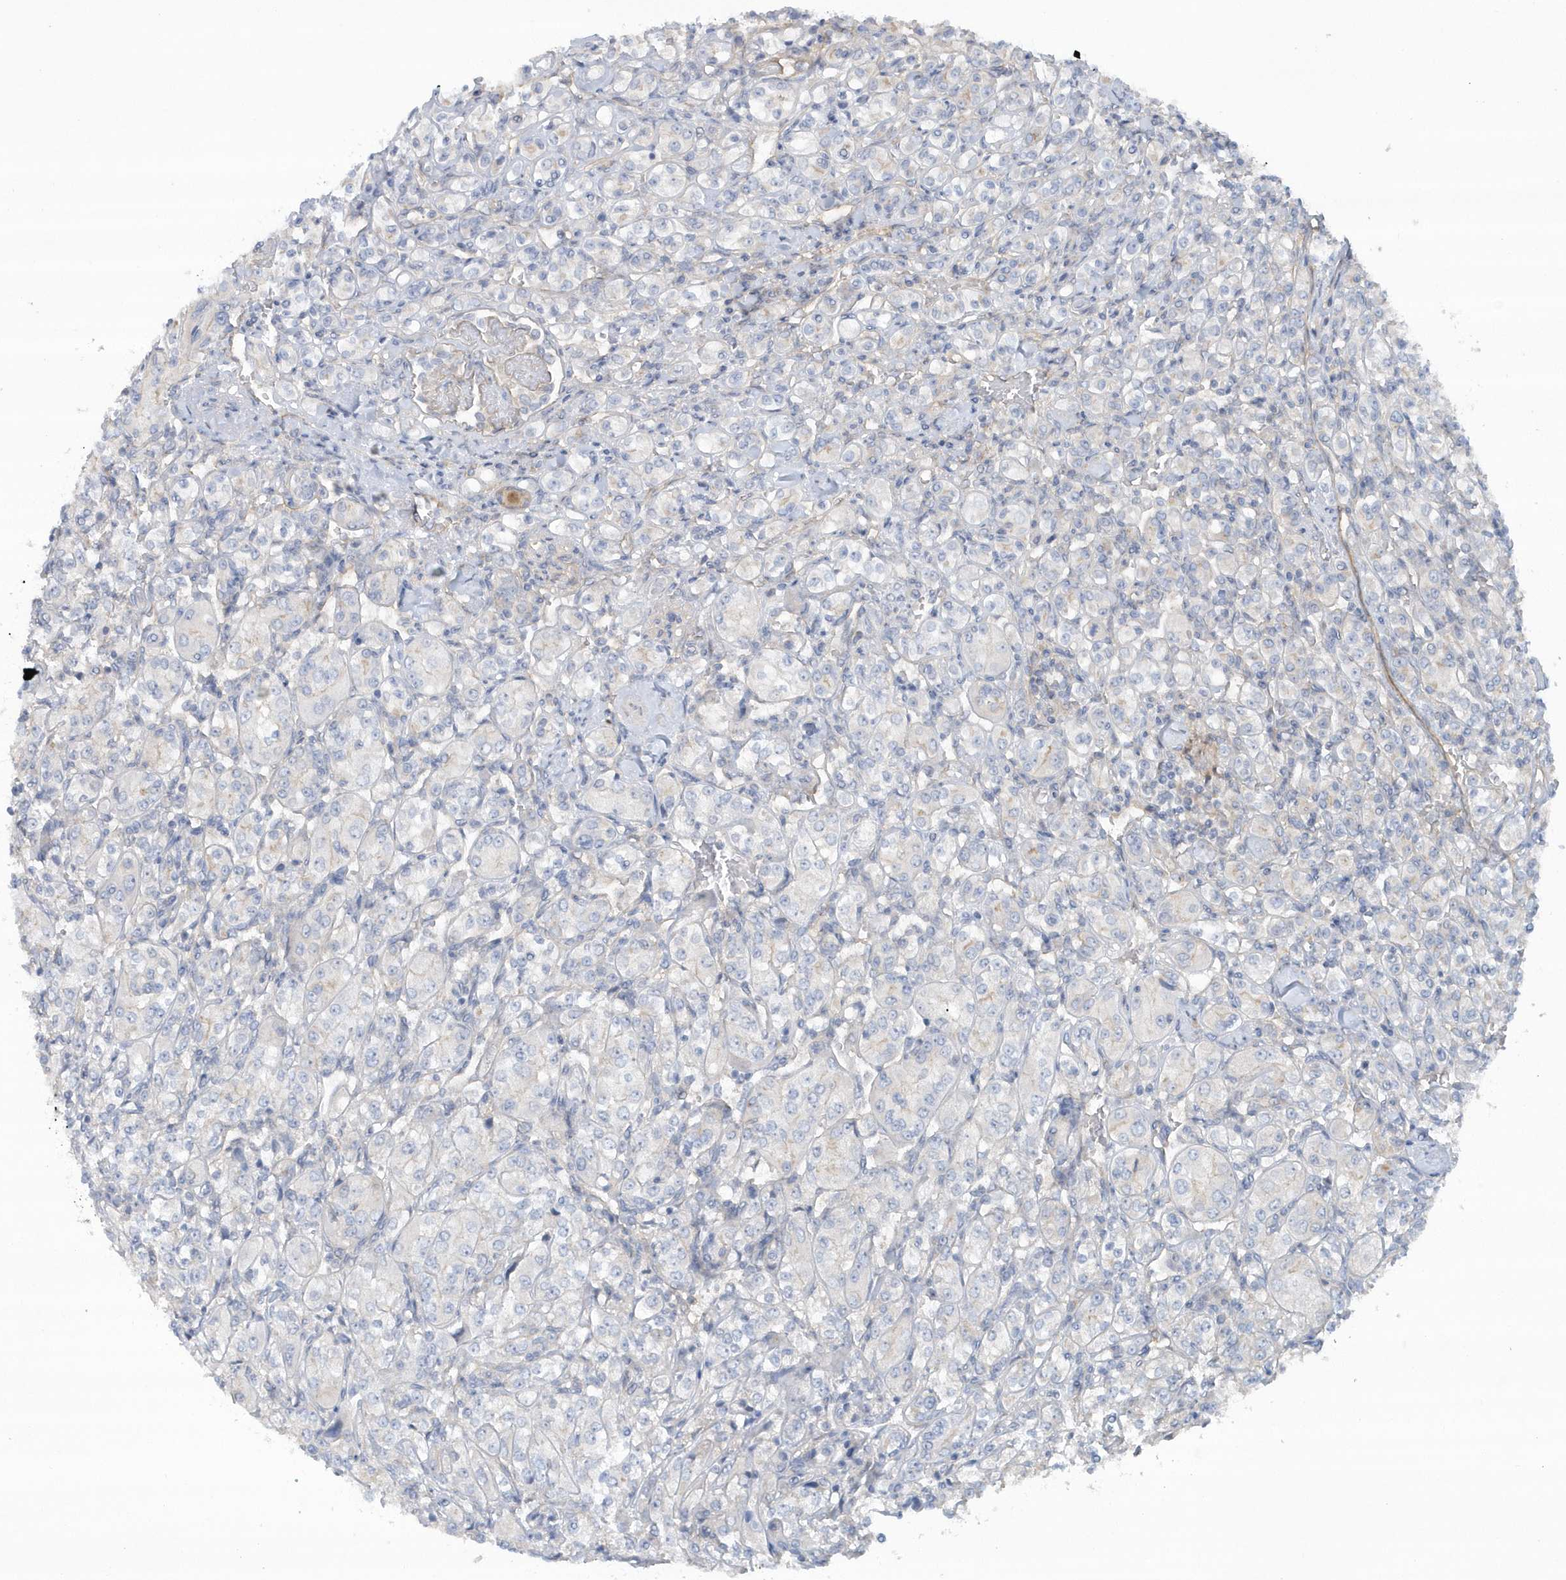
{"staining": {"intensity": "negative", "quantity": "none", "location": "none"}, "tissue": "renal cancer", "cell_type": "Tumor cells", "image_type": "cancer", "snomed": [{"axis": "morphology", "description": "Adenocarcinoma, NOS"}, {"axis": "topography", "description": "Kidney"}], "caption": "There is no significant staining in tumor cells of adenocarcinoma (renal).", "gene": "RAI14", "patient": {"sex": "male", "age": 77}}